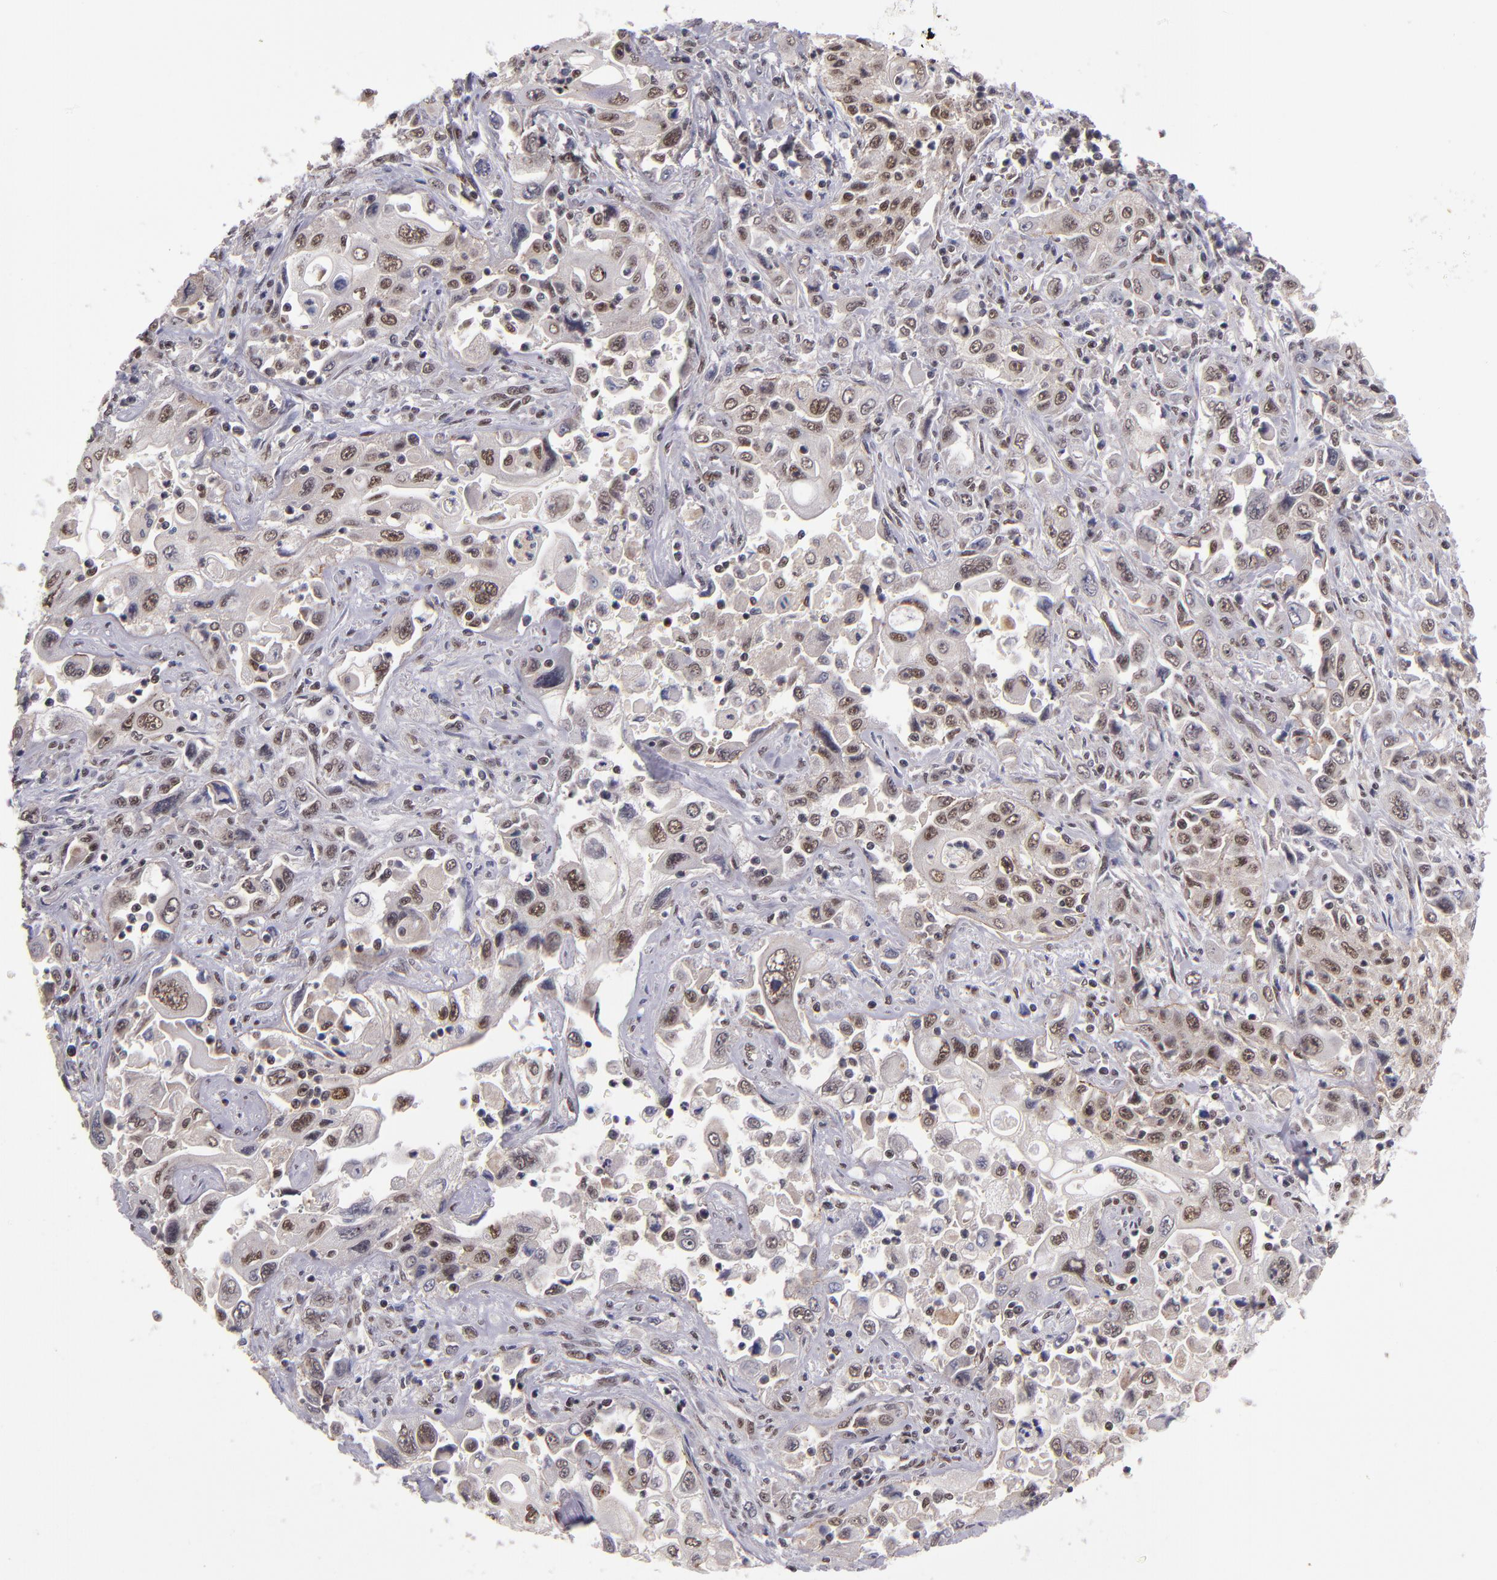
{"staining": {"intensity": "moderate", "quantity": ">75%", "location": "nuclear"}, "tissue": "pancreatic cancer", "cell_type": "Tumor cells", "image_type": "cancer", "snomed": [{"axis": "morphology", "description": "Adenocarcinoma, NOS"}, {"axis": "topography", "description": "Pancreas"}], "caption": "IHC (DAB (3,3'-diaminobenzidine)) staining of human pancreatic cancer (adenocarcinoma) shows moderate nuclear protein expression in about >75% of tumor cells.", "gene": "EP300", "patient": {"sex": "male", "age": 70}}